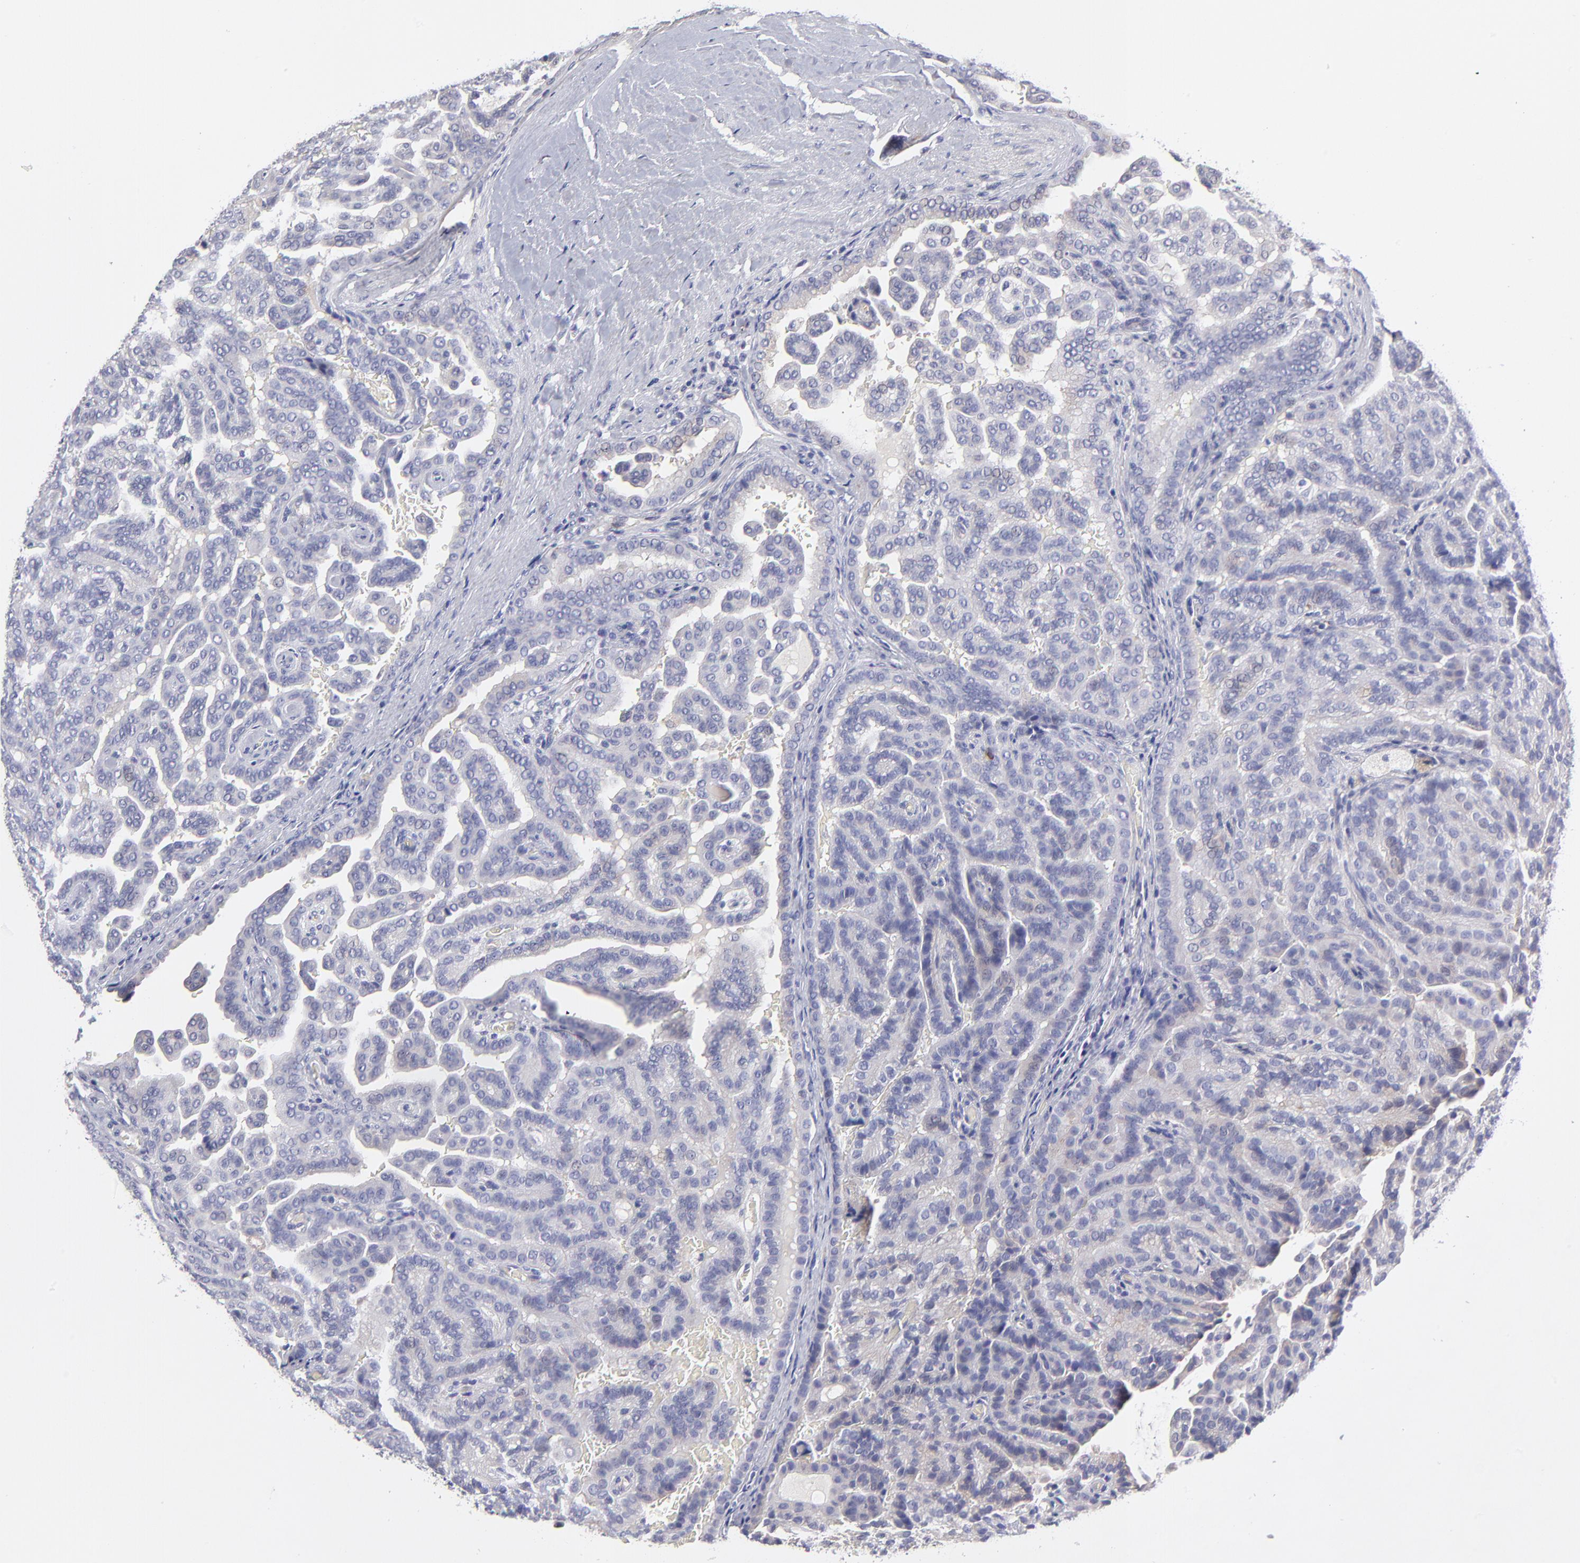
{"staining": {"intensity": "negative", "quantity": "none", "location": "none"}, "tissue": "renal cancer", "cell_type": "Tumor cells", "image_type": "cancer", "snomed": [{"axis": "morphology", "description": "Adenocarcinoma, NOS"}, {"axis": "topography", "description": "Kidney"}], "caption": "DAB immunohistochemical staining of renal cancer demonstrates no significant positivity in tumor cells.", "gene": "BTG2", "patient": {"sex": "male", "age": 61}}